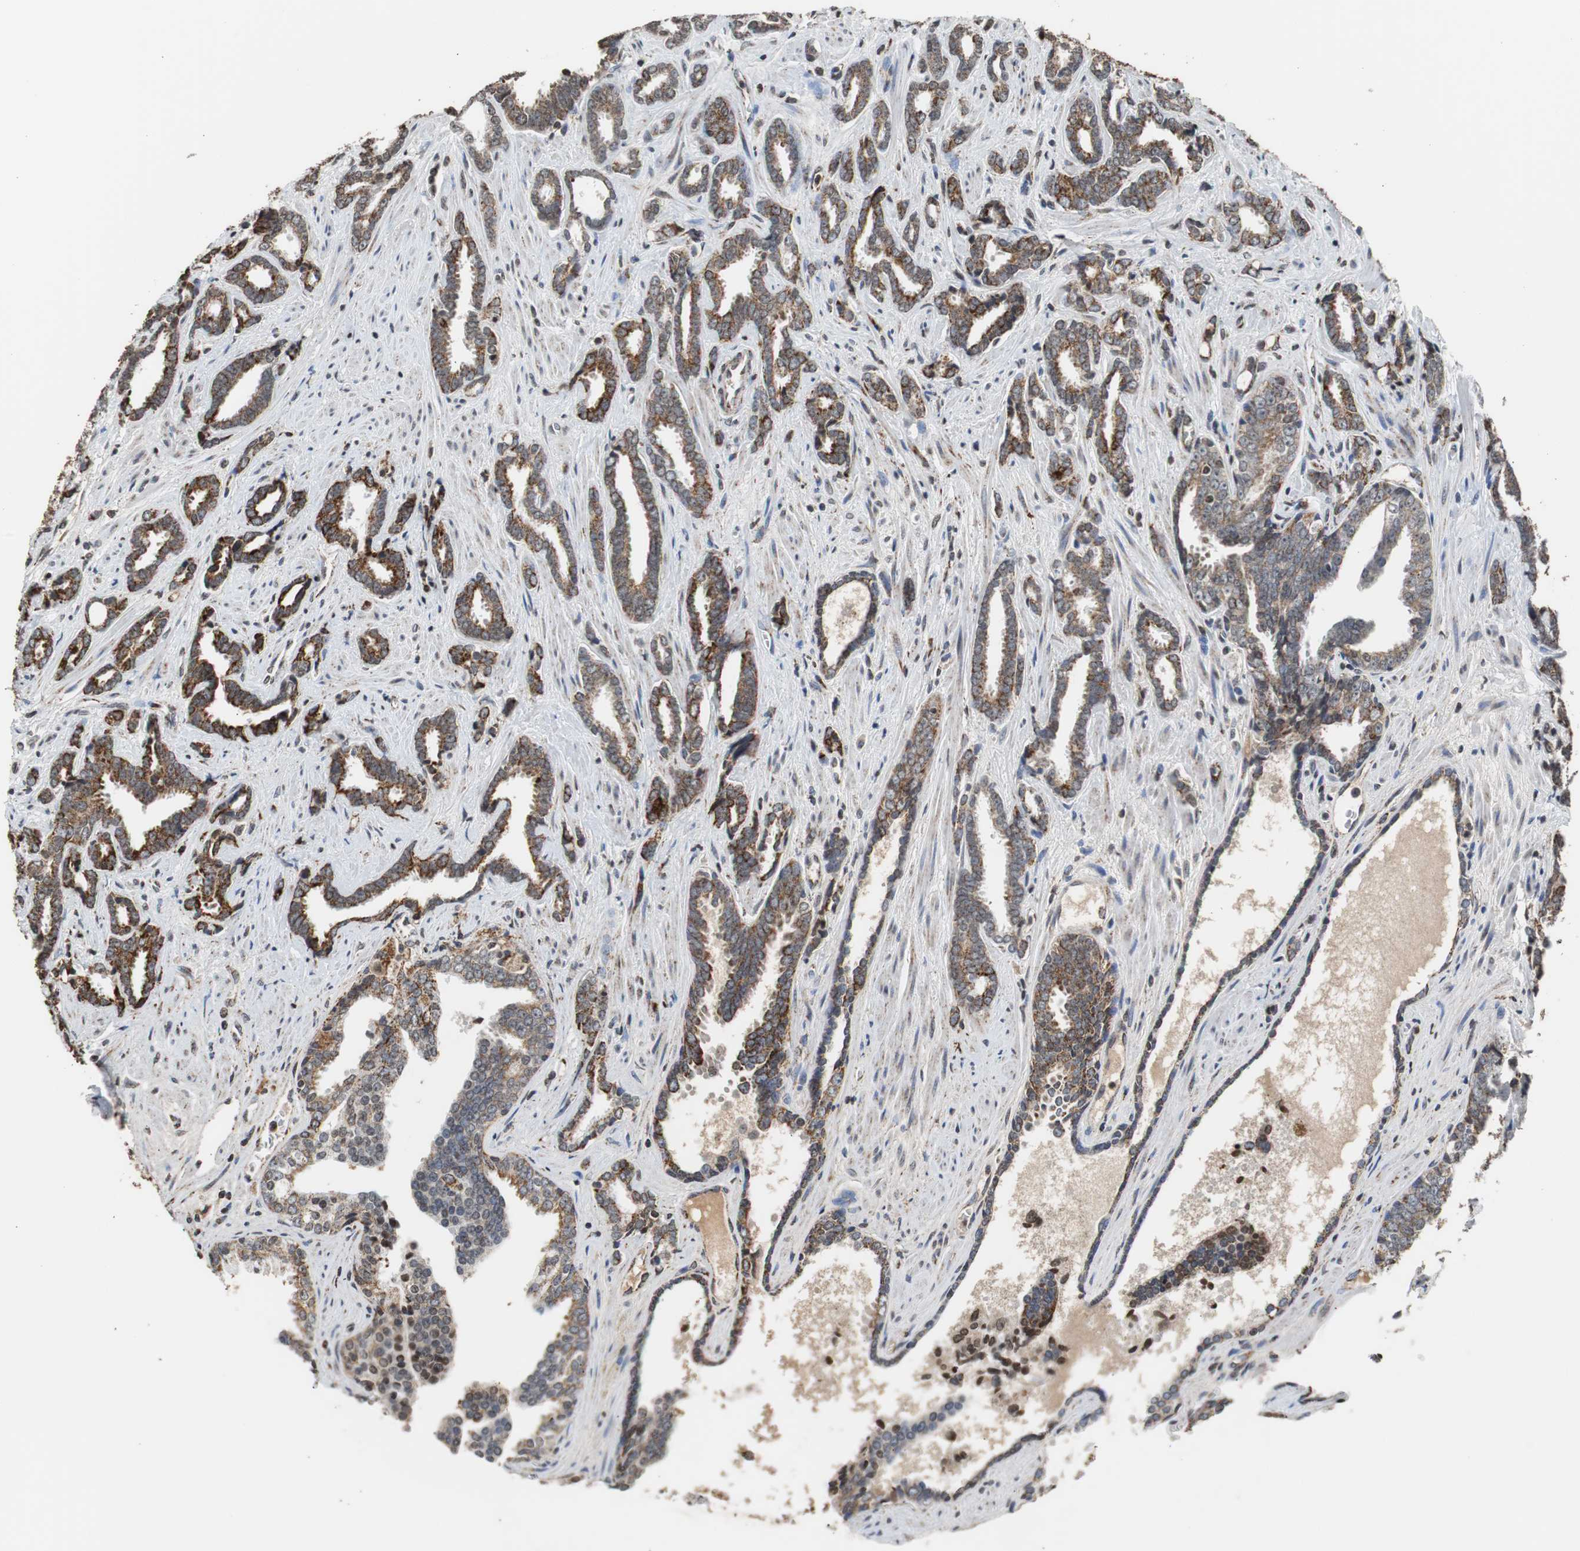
{"staining": {"intensity": "strong", "quantity": ">75%", "location": "cytoplasmic/membranous"}, "tissue": "prostate cancer", "cell_type": "Tumor cells", "image_type": "cancer", "snomed": [{"axis": "morphology", "description": "Adenocarcinoma, High grade"}, {"axis": "topography", "description": "Prostate"}], "caption": "Prostate cancer (adenocarcinoma (high-grade)) stained with DAB IHC reveals high levels of strong cytoplasmic/membranous expression in approximately >75% of tumor cells.", "gene": "HSPA9", "patient": {"sex": "male", "age": 67}}